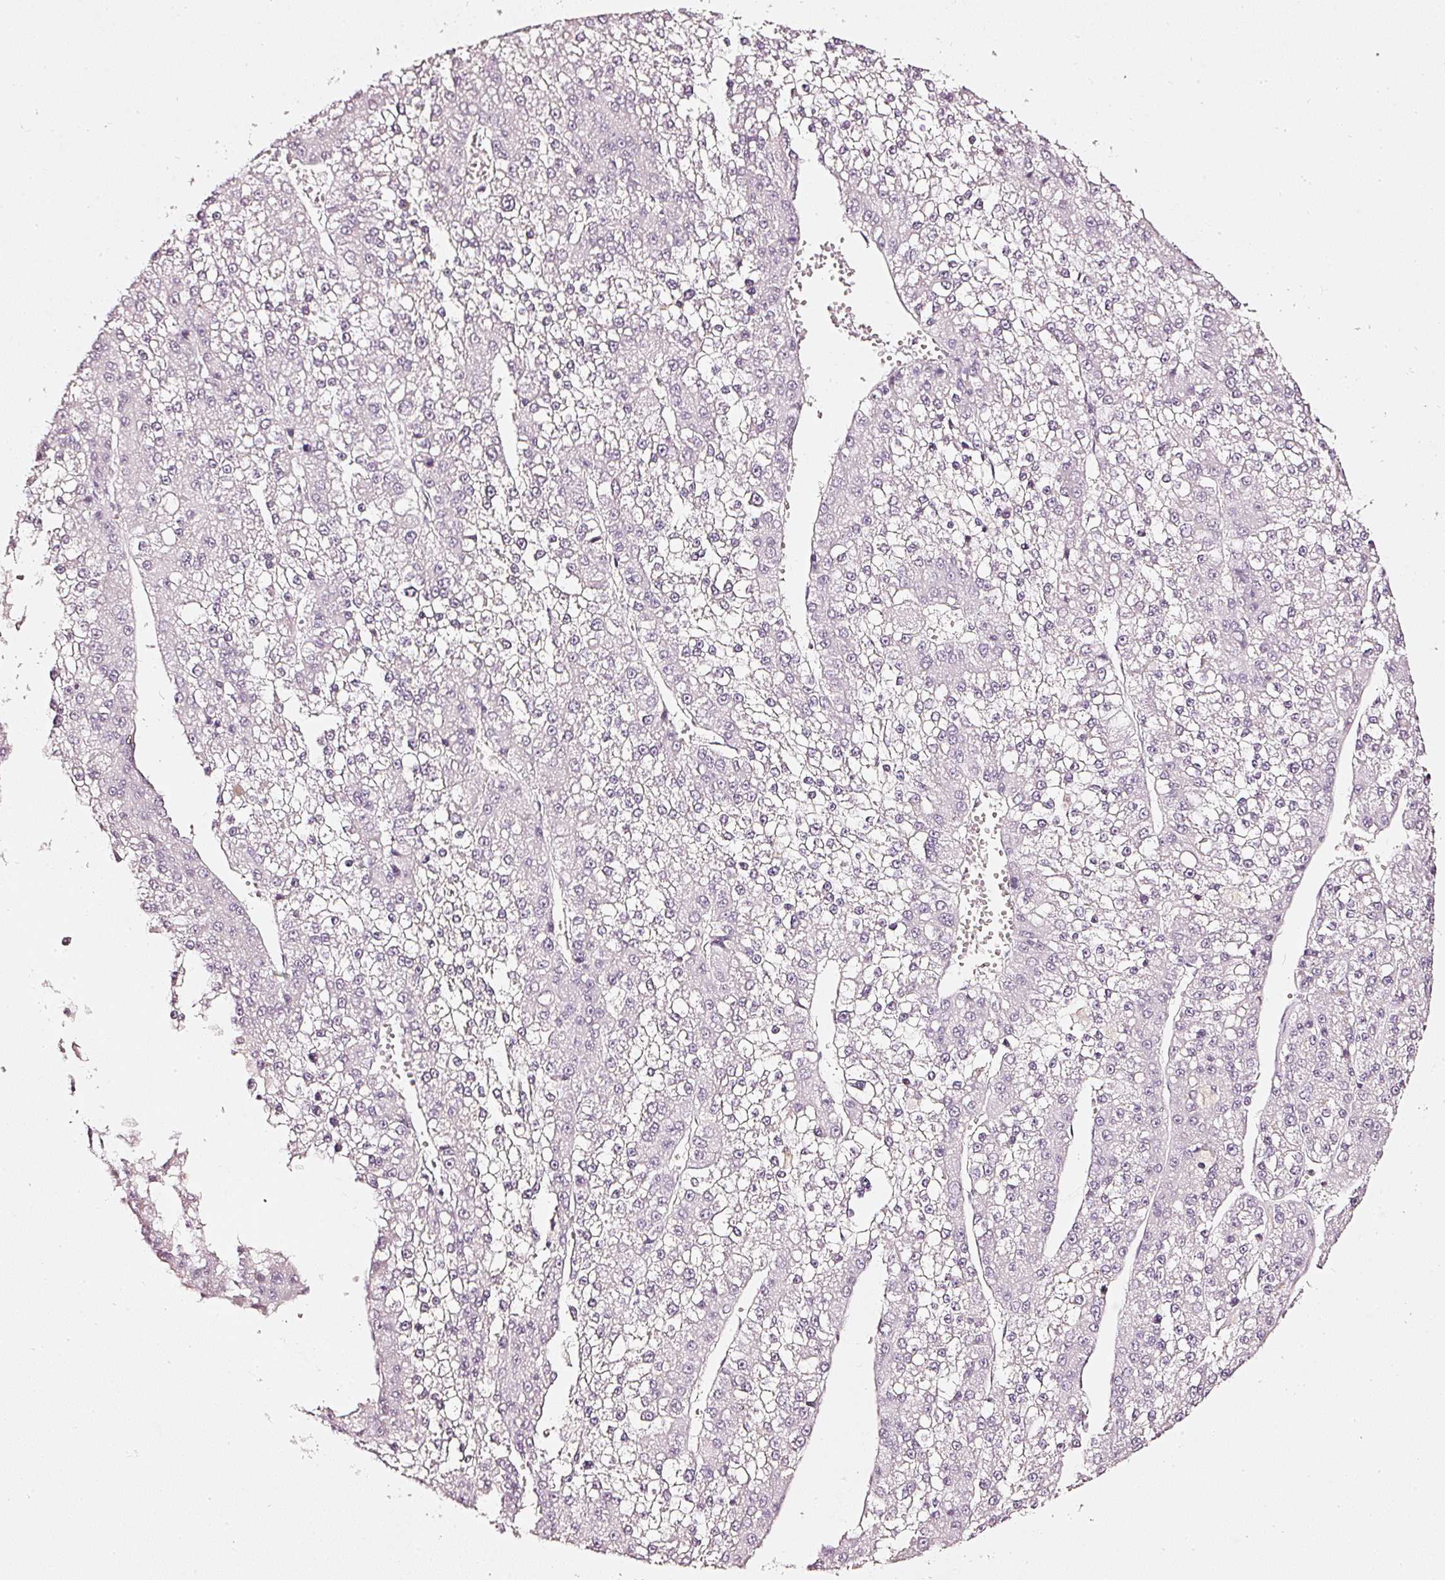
{"staining": {"intensity": "negative", "quantity": "none", "location": "none"}, "tissue": "liver cancer", "cell_type": "Tumor cells", "image_type": "cancer", "snomed": [{"axis": "morphology", "description": "Carcinoma, Hepatocellular, NOS"}, {"axis": "topography", "description": "Liver"}], "caption": "Immunohistochemistry (IHC) of human liver cancer exhibits no positivity in tumor cells. (DAB IHC visualized using brightfield microscopy, high magnification).", "gene": "CNP", "patient": {"sex": "female", "age": 73}}